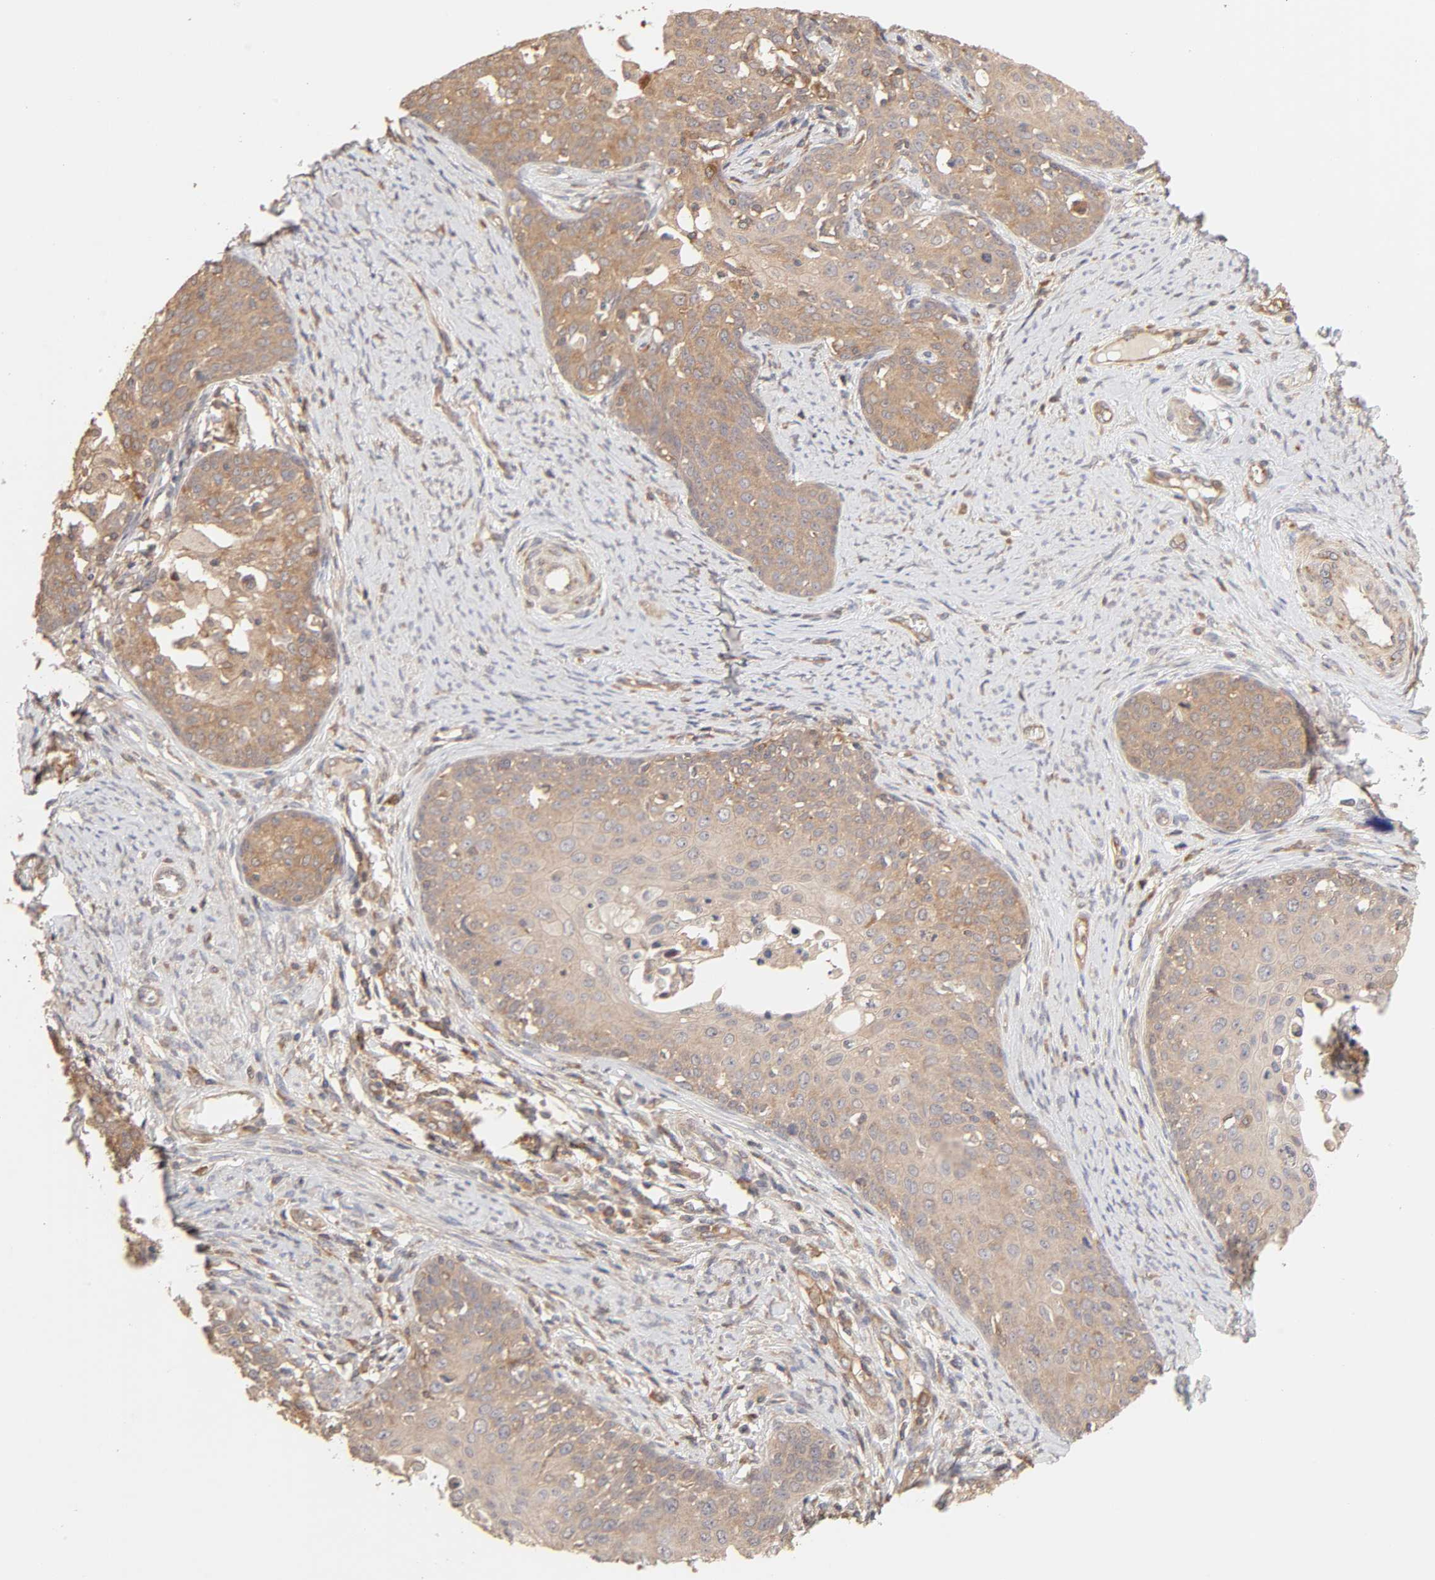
{"staining": {"intensity": "moderate", "quantity": "25%-75%", "location": "cytoplasmic/membranous"}, "tissue": "cervical cancer", "cell_type": "Tumor cells", "image_type": "cancer", "snomed": [{"axis": "morphology", "description": "Squamous cell carcinoma, NOS"}, {"axis": "morphology", "description": "Adenocarcinoma, NOS"}, {"axis": "topography", "description": "Cervix"}], "caption": "Human squamous cell carcinoma (cervical) stained with a brown dye exhibits moderate cytoplasmic/membranous positive staining in about 25%-75% of tumor cells.", "gene": "AP1G2", "patient": {"sex": "female", "age": 52}}